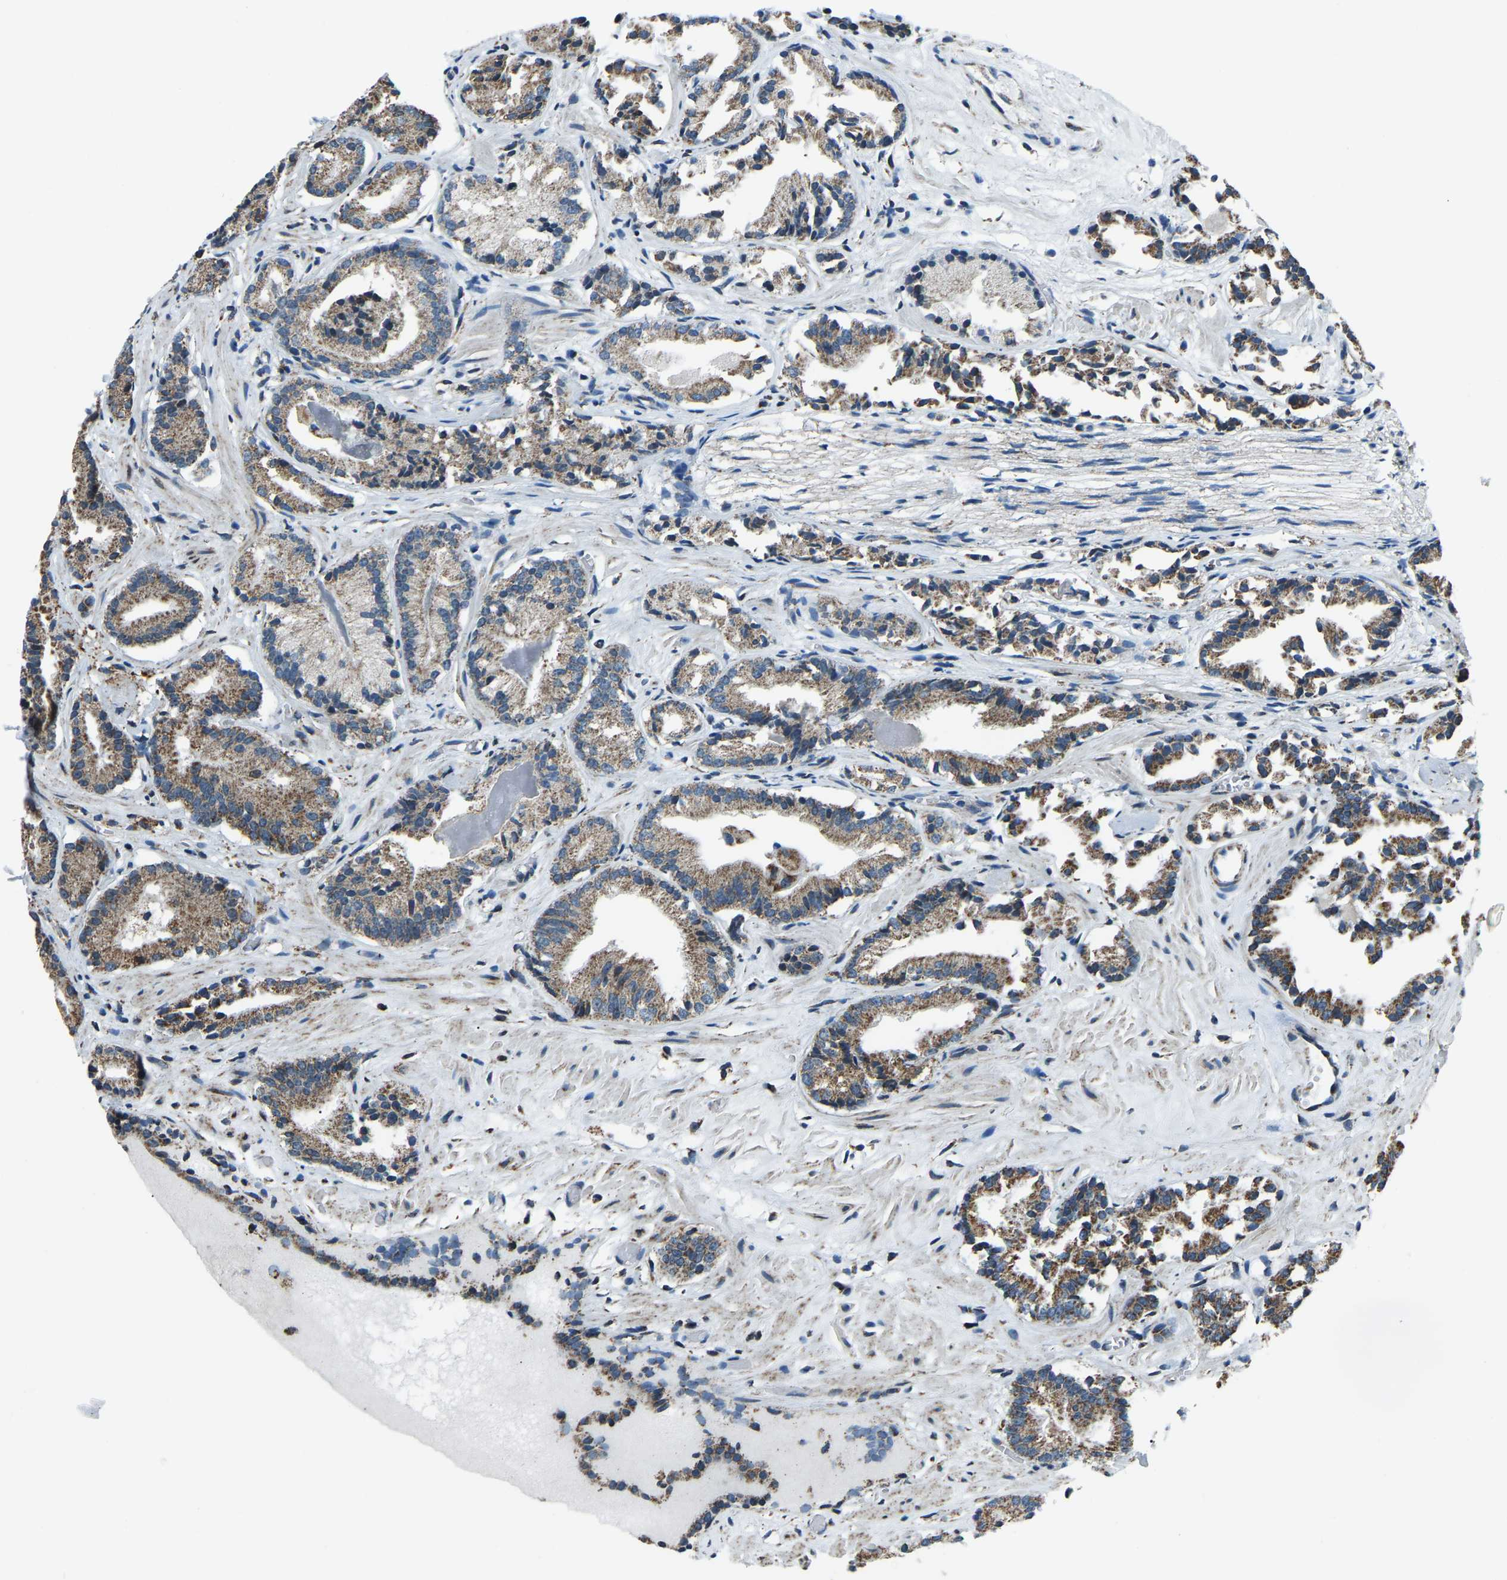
{"staining": {"intensity": "moderate", "quantity": ">75%", "location": "cytoplasmic/membranous"}, "tissue": "prostate cancer", "cell_type": "Tumor cells", "image_type": "cancer", "snomed": [{"axis": "morphology", "description": "Adenocarcinoma, Low grade"}, {"axis": "topography", "description": "Prostate"}], "caption": "Immunohistochemistry histopathology image of human prostate cancer (adenocarcinoma (low-grade)) stained for a protein (brown), which exhibits medium levels of moderate cytoplasmic/membranous staining in about >75% of tumor cells.", "gene": "RBM33", "patient": {"sex": "male", "age": 51}}